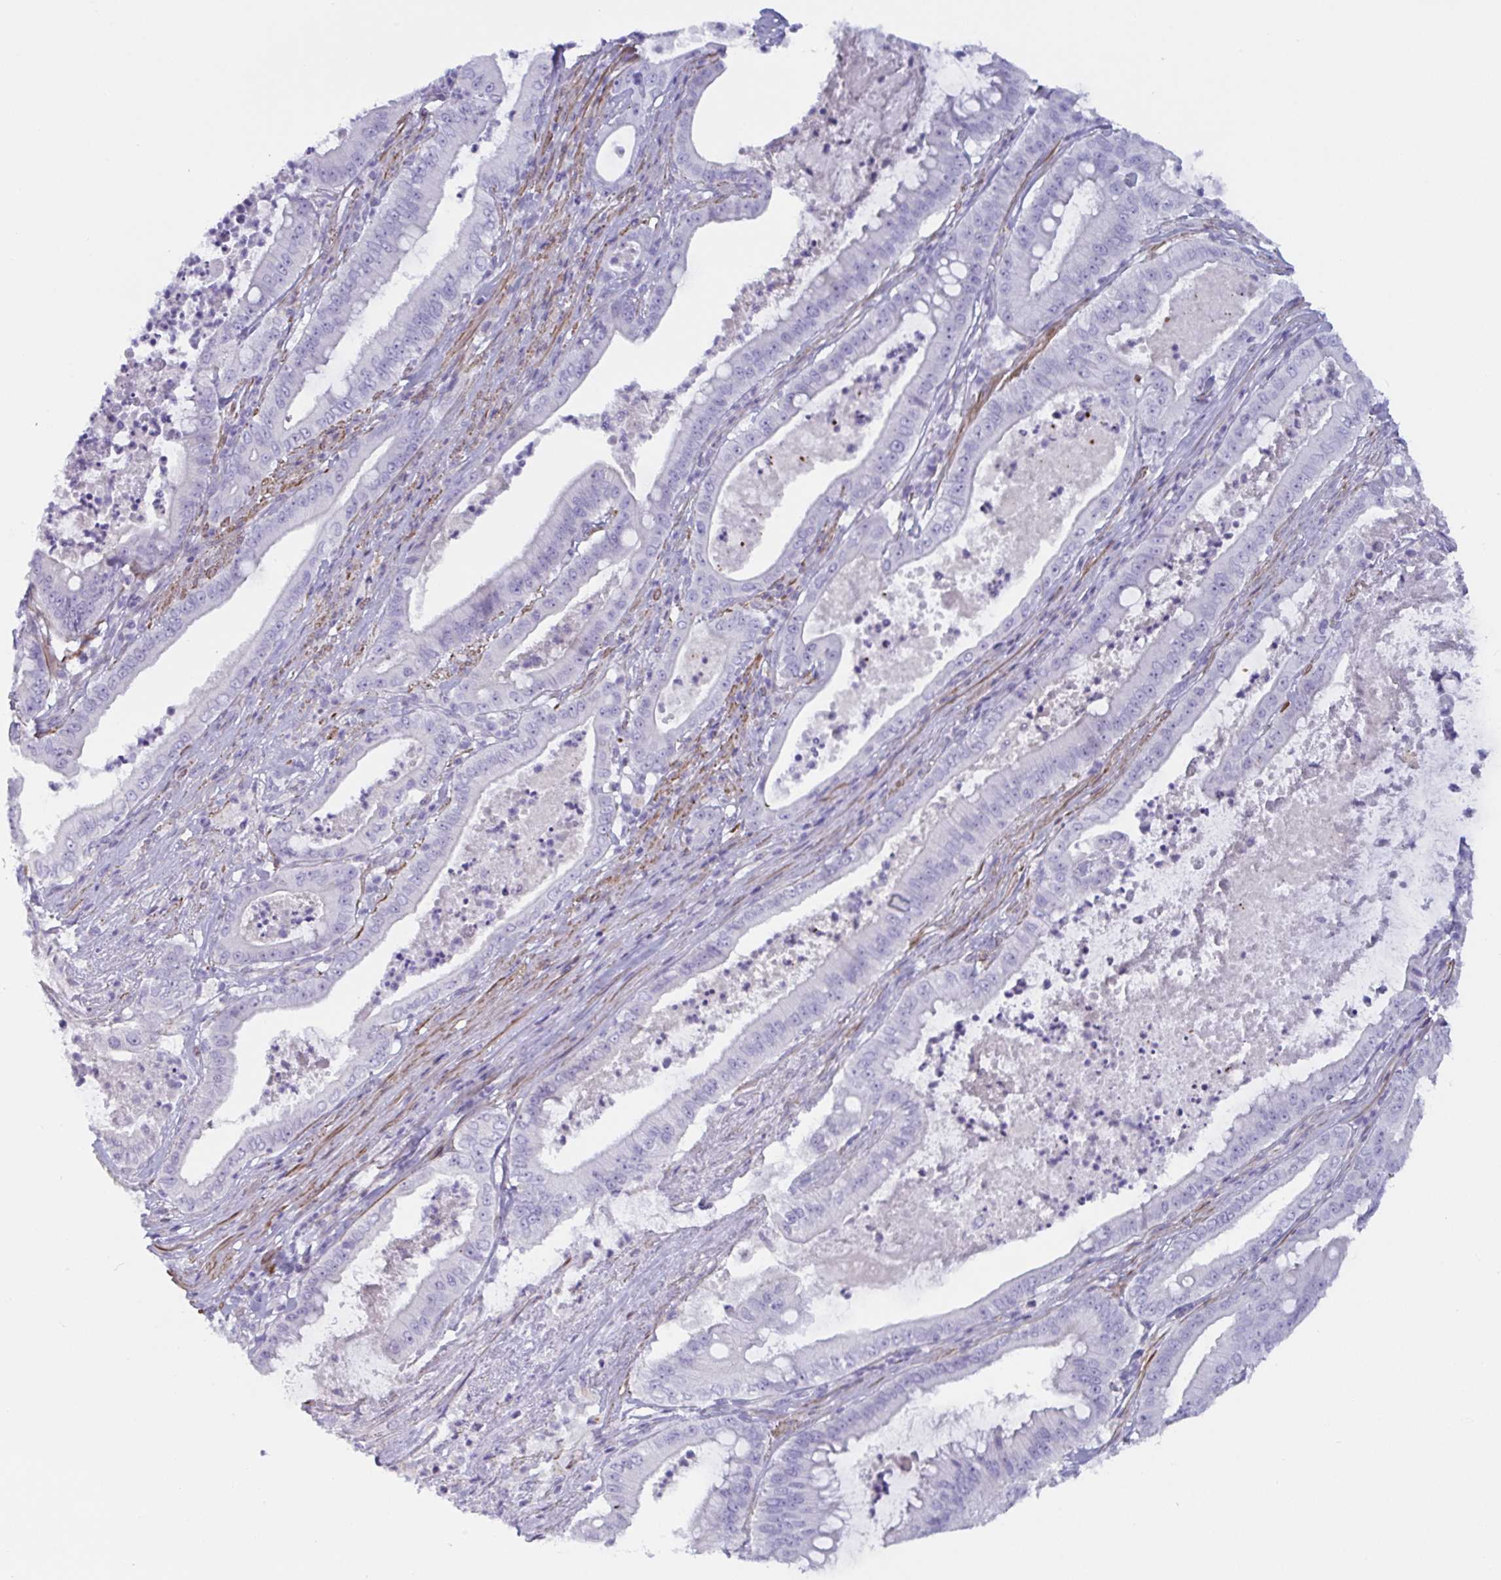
{"staining": {"intensity": "negative", "quantity": "none", "location": "none"}, "tissue": "pancreatic cancer", "cell_type": "Tumor cells", "image_type": "cancer", "snomed": [{"axis": "morphology", "description": "Adenocarcinoma, NOS"}, {"axis": "topography", "description": "Pancreas"}], "caption": "Tumor cells show no significant protein expression in pancreatic cancer.", "gene": "OR5P3", "patient": {"sex": "male", "age": 71}}